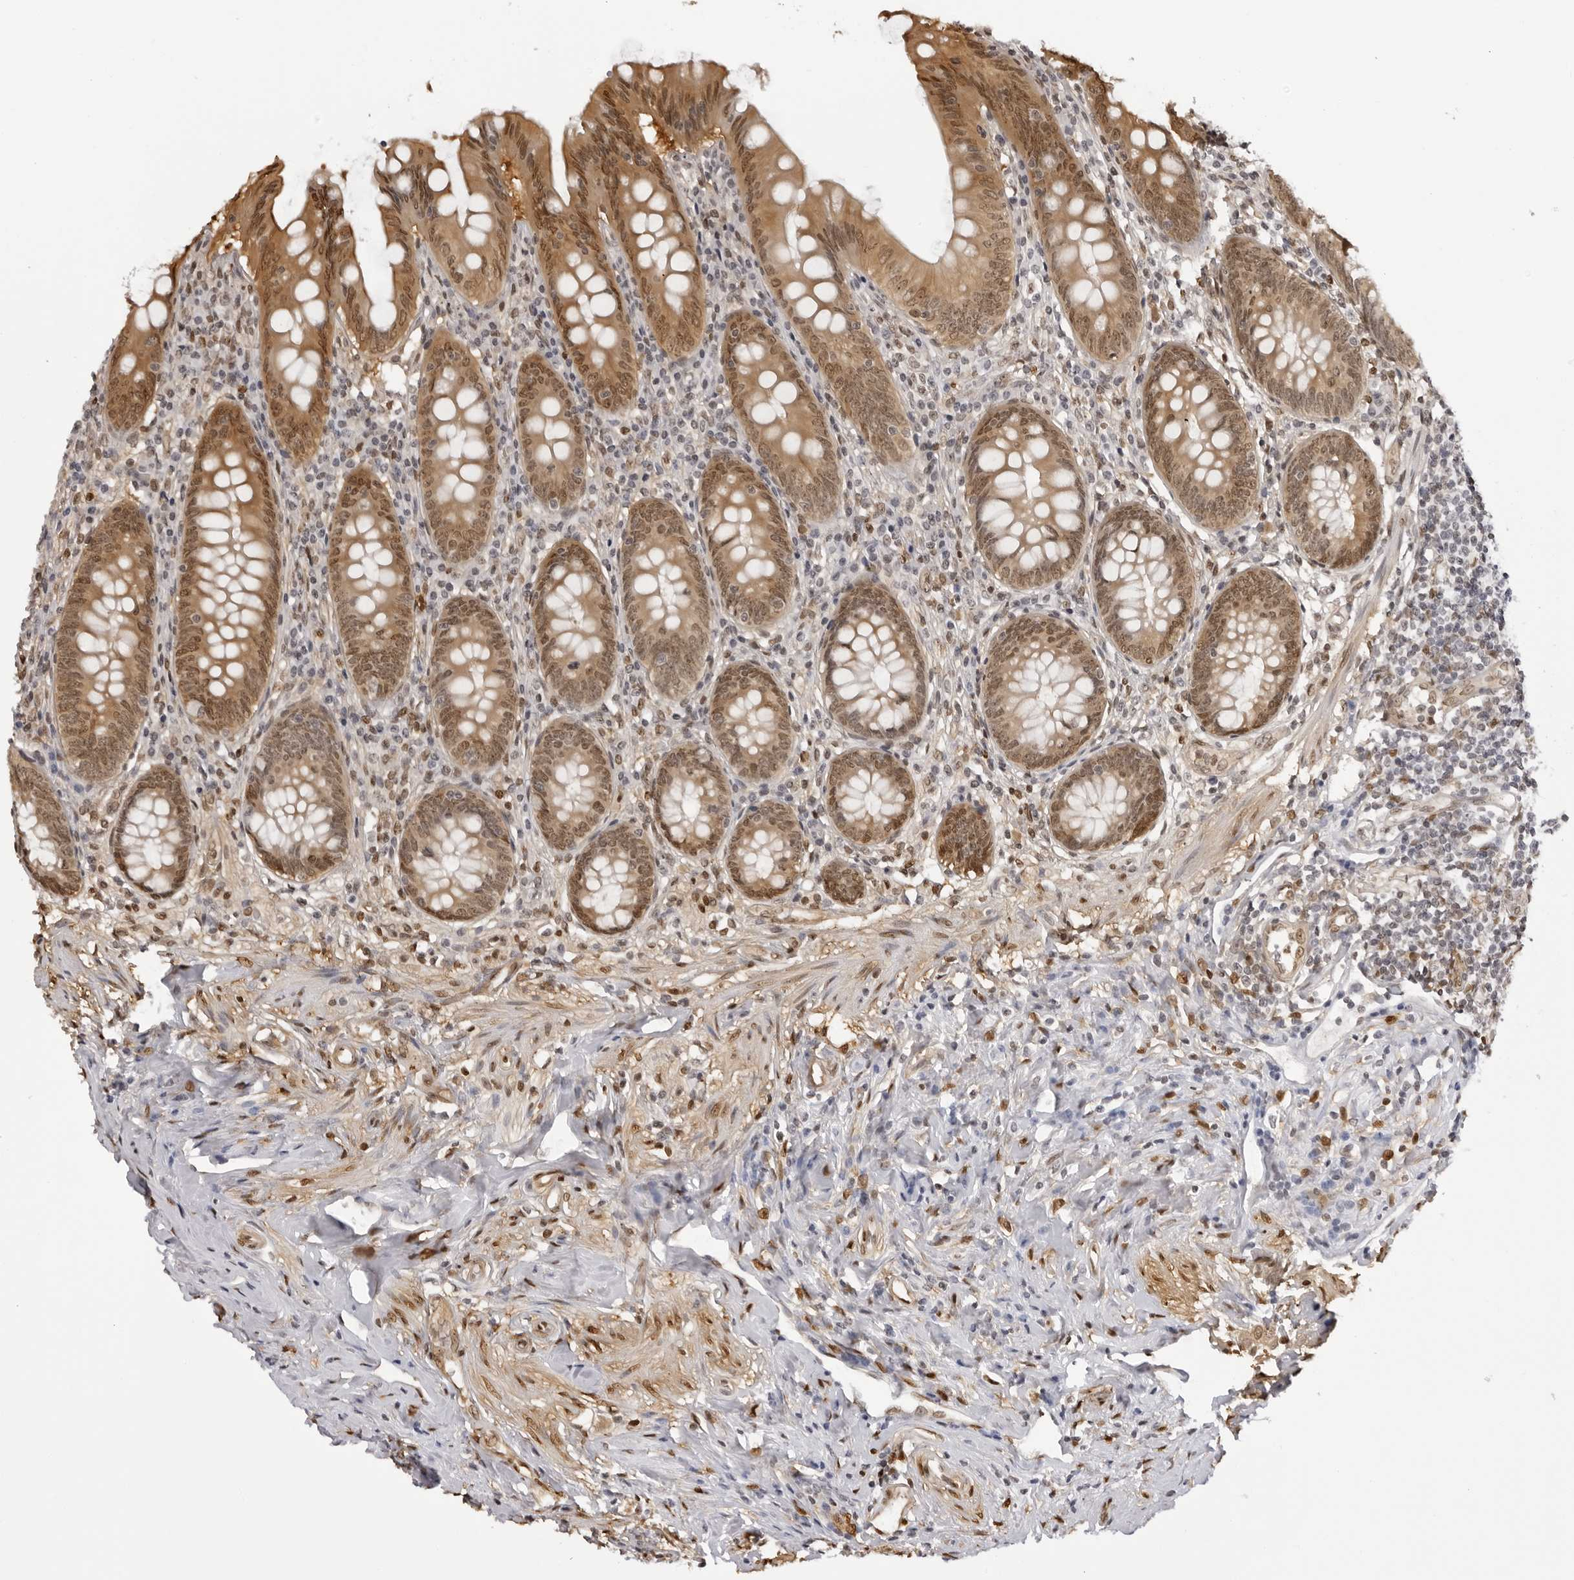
{"staining": {"intensity": "moderate", "quantity": ">75%", "location": "cytoplasmic/membranous,nuclear"}, "tissue": "appendix", "cell_type": "Glandular cells", "image_type": "normal", "snomed": [{"axis": "morphology", "description": "Normal tissue, NOS"}, {"axis": "topography", "description": "Appendix"}], "caption": "A brown stain labels moderate cytoplasmic/membranous,nuclear expression of a protein in glandular cells of unremarkable appendix. (Stains: DAB (3,3'-diaminobenzidine) in brown, nuclei in blue, Microscopy: brightfield microscopy at high magnification).", "gene": "HSPA4", "patient": {"sex": "female", "age": 54}}